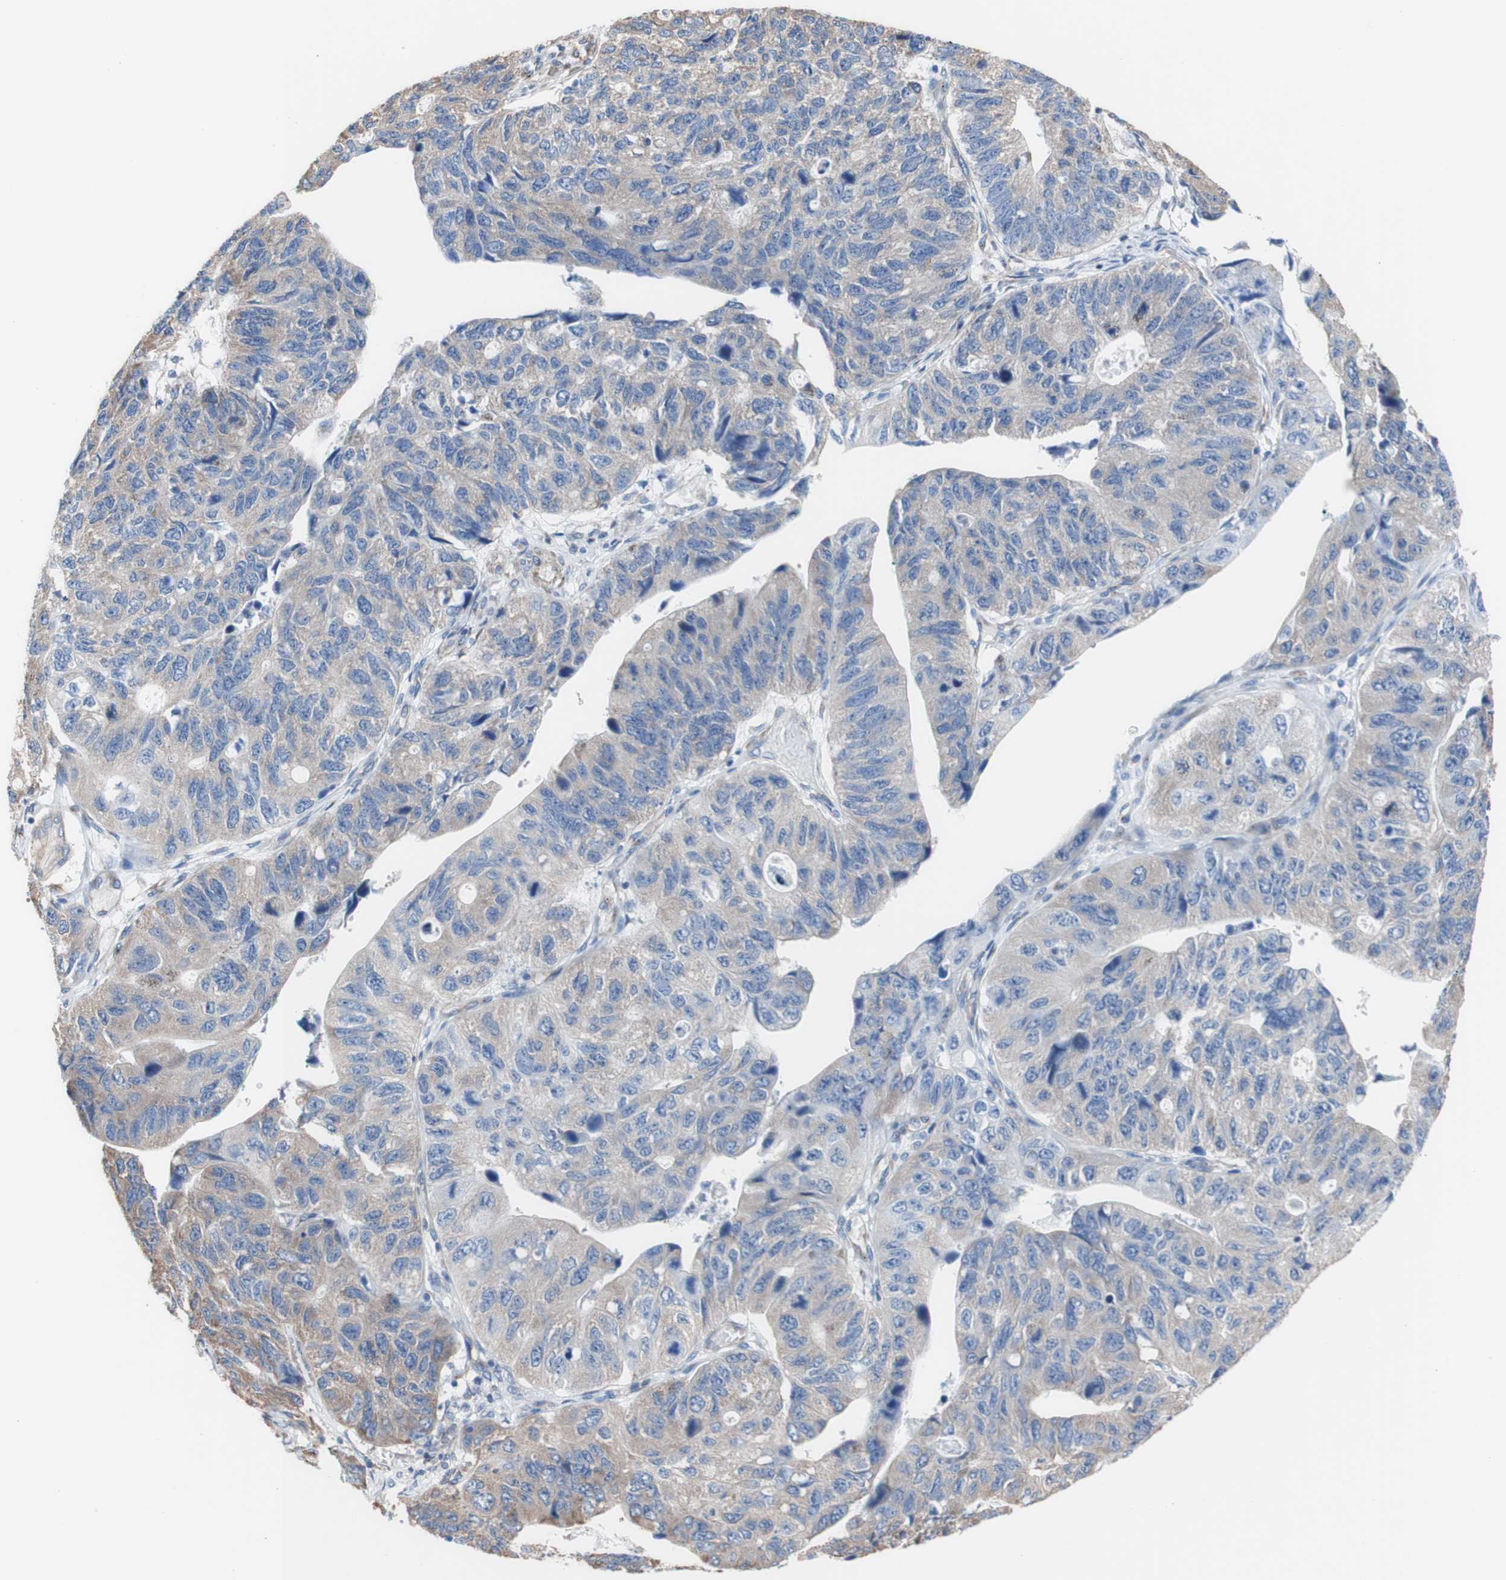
{"staining": {"intensity": "moderate", "quantity": "25%-75%", "location": "cytoplasmic/membranous"}, "tissue": "stomach cancer", "cell_type": "Tumor cells", "image_type": "cancer", "snomed": [{"axis": "morphology", "description": "Adenocarcinoma, NOS"}, {"axis": "topography", "description": "Stomach"}], "caption": "Human stomach cancer stained with a brown dye exhibits moderate cytoplasmic/membranous positive staining in approximately 25%-75% of tumor cells.", "gene": "LRIG3", "patient": {"sex": "male", "age": 59}}